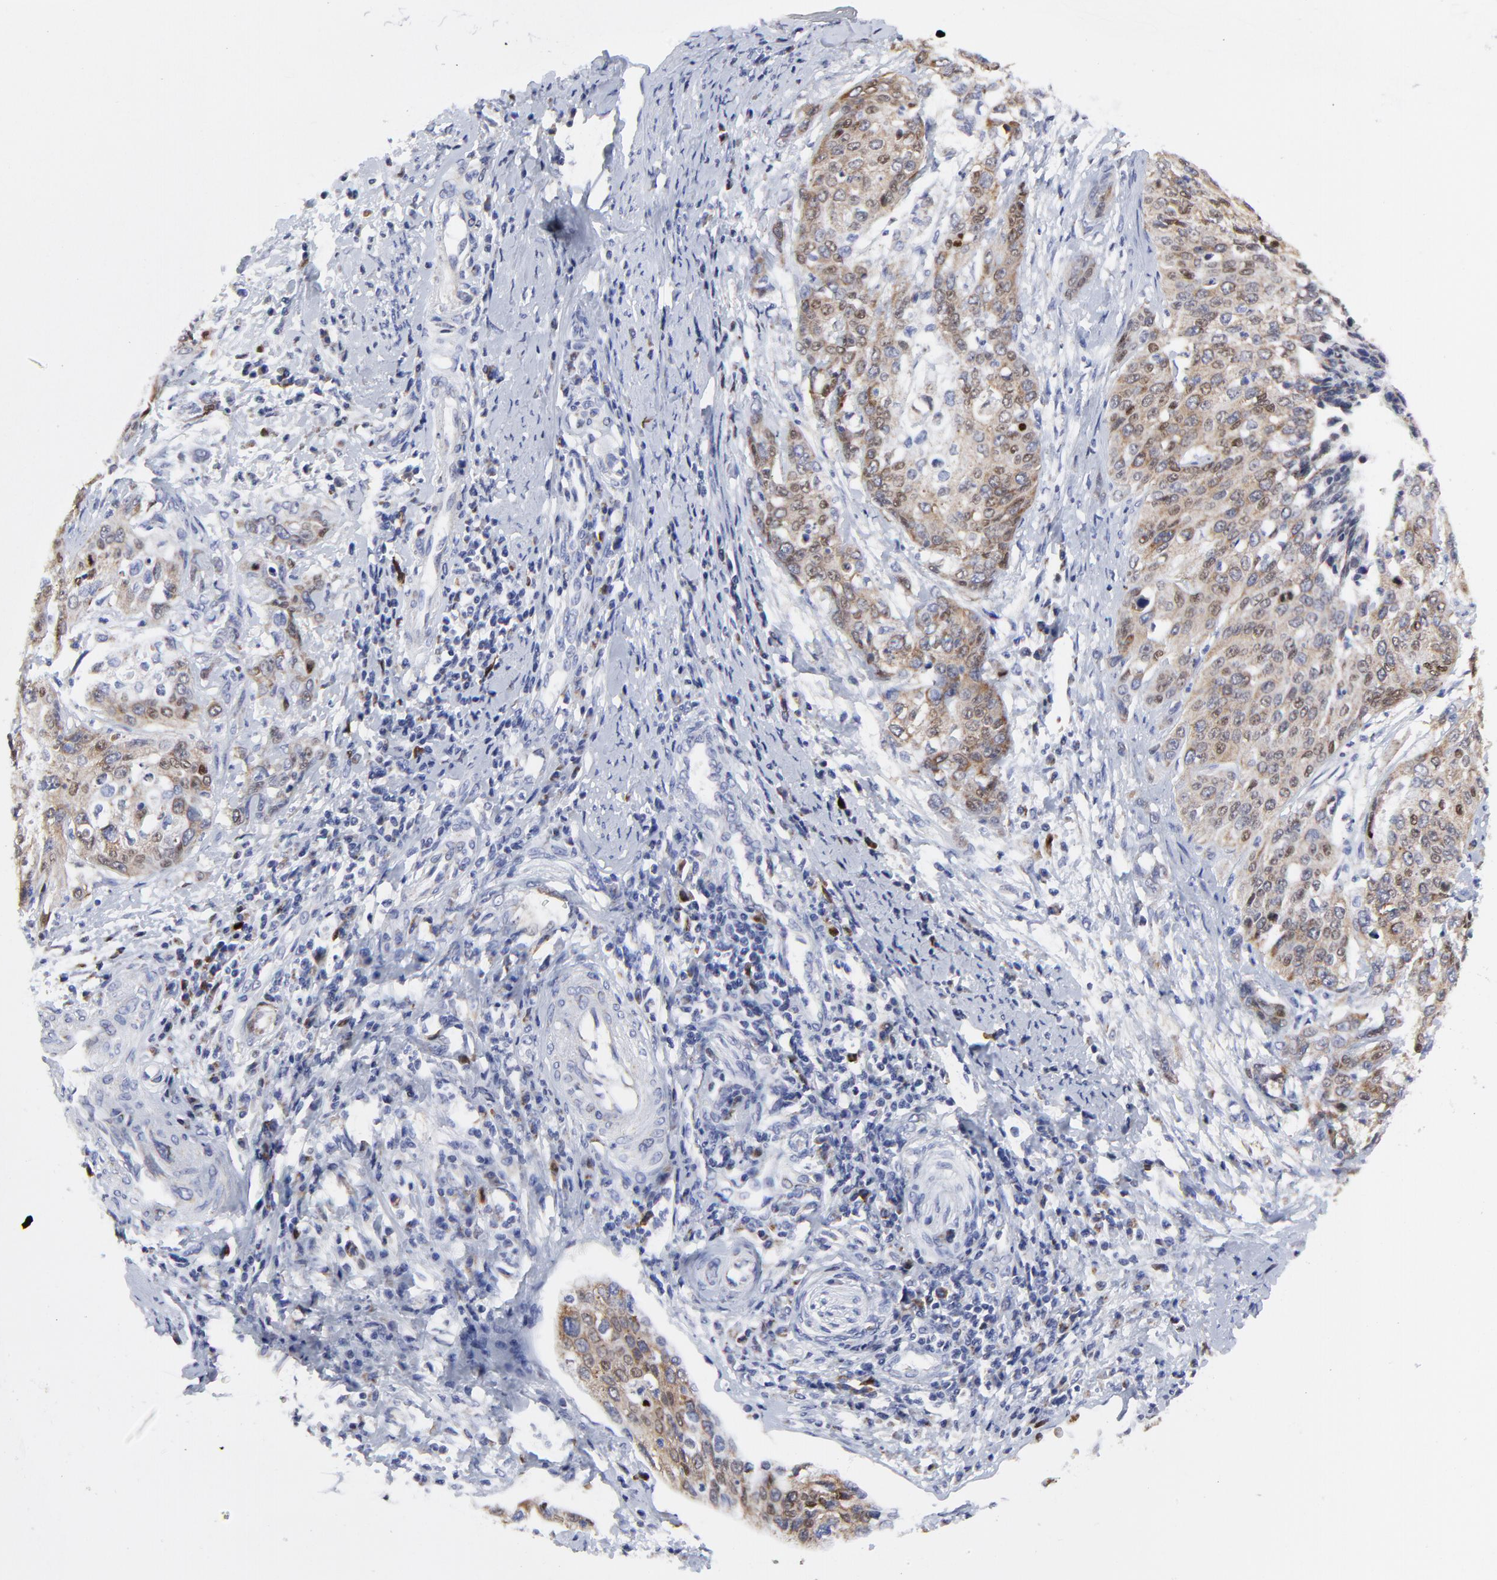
{"staining": {"intensity": "moderate", "quantity": ">75%", "location": "cytoplasmic/membranous,nuclear"}, "tissue": "cervical cancer", "cell_type": "Tumor cells", "image_type": "cancer", "snomed": [{"axis": "morphology", "description": "Squamous cell carcinoma, NOS"}, {"axis": "topography", "description": "Cervix"}], "caption": "A micrograph showing moderate cytoplasmic/membranous and nuclear positivity in about >75% of tumor cells in cervical cancer (squamous cell carcinoma), as visualized by brown immunohistochemical staining.", "gene": "NCAPH", "patient": {"sex": "female", "age": 41}}